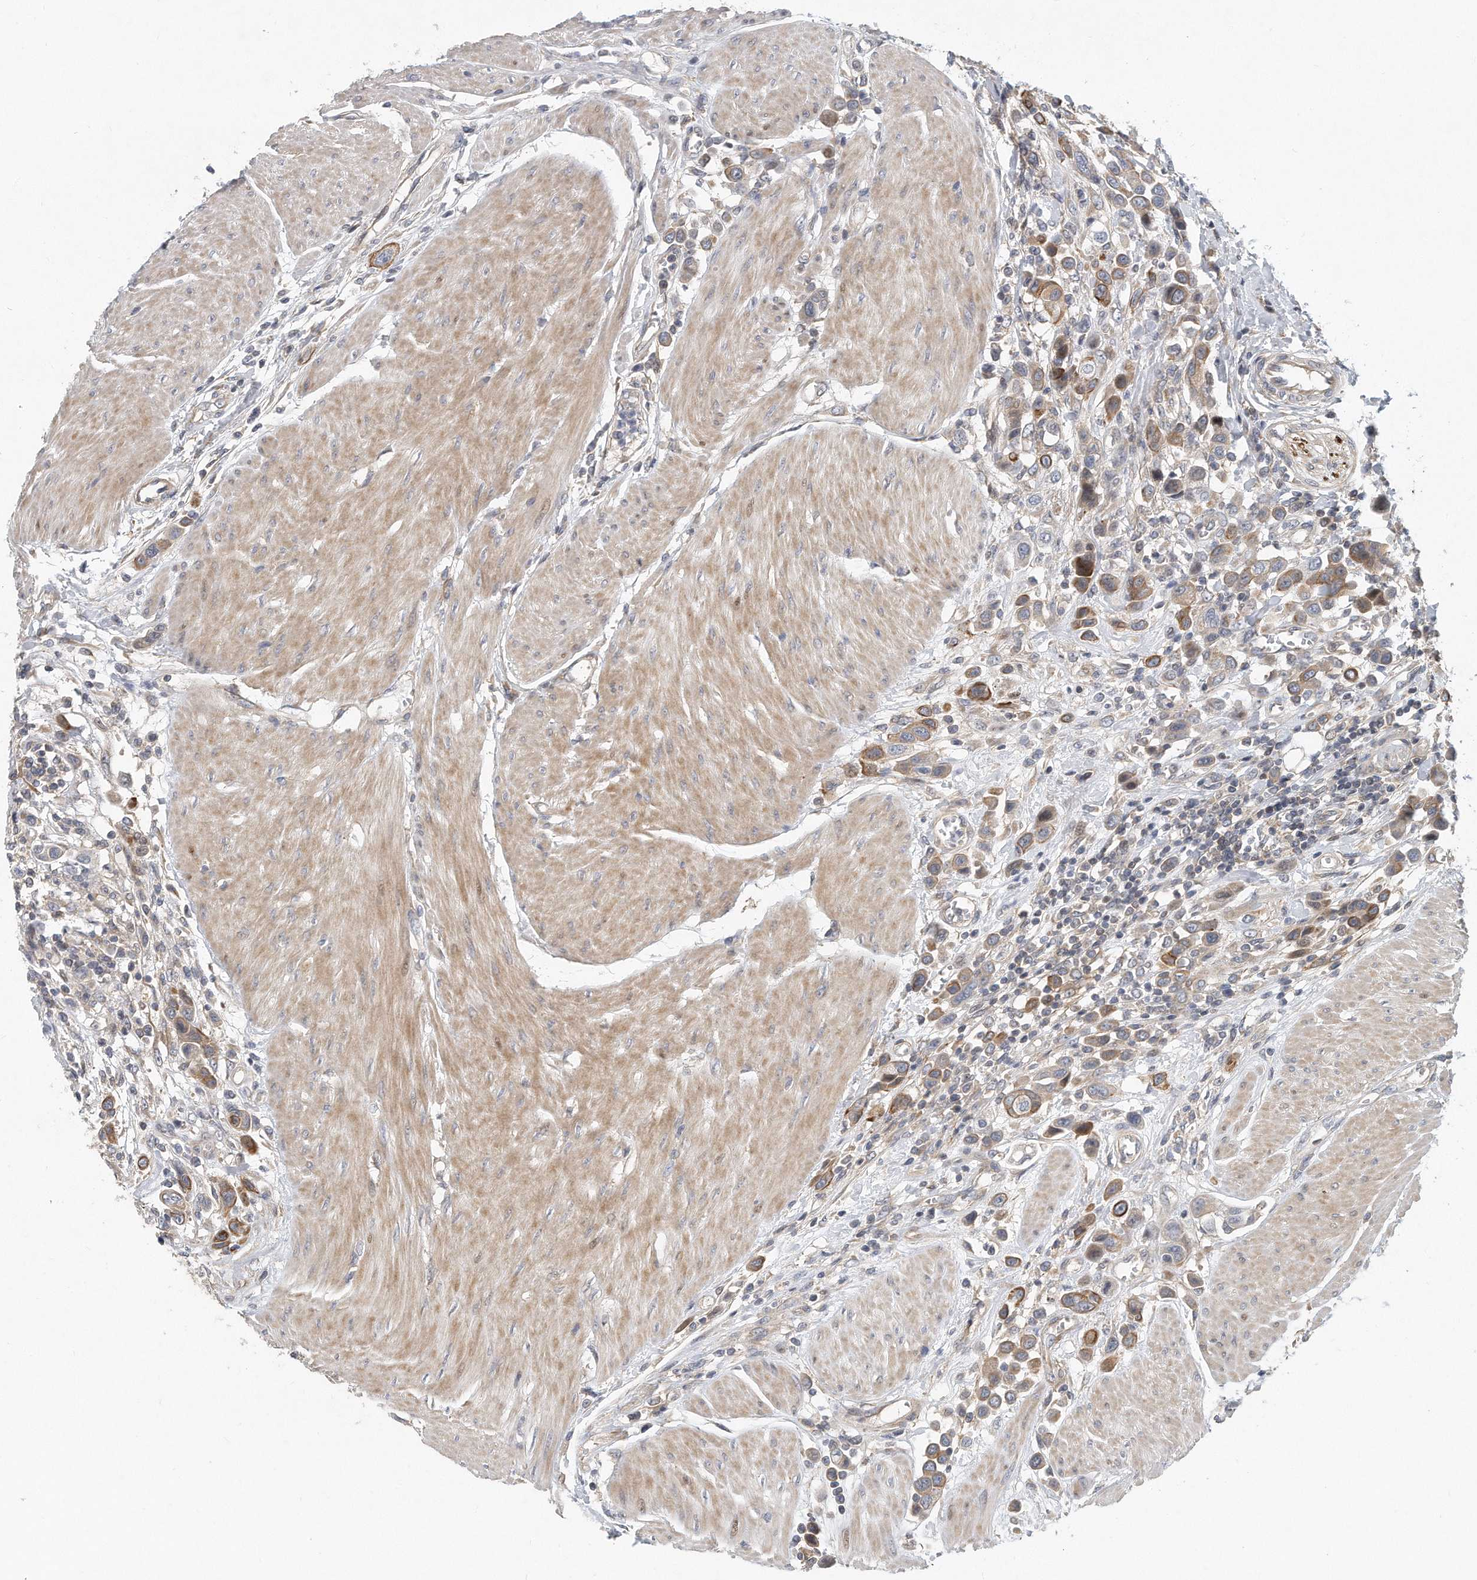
{"staining": {"intensity": "moderate", "quantity": ">75%", "location": "cytoplasmic/membranous"}, "tissue": "urothelial cancer", "cell_type": "Tumor cells", "image_type": "cancer", "snomed": [{"axis": "morphology", "description": "Urothelial carcinoma, High grade"}, {"axis": "topography", "description": "Urinary bladder"}], "caption": "This is a photomicrograph of IHC staining of urothelial cancer, which shows moderate expression in the cytoplasmic/membranous of tumor cells.", "gene": "PCDH8", "patient": {"sex": "male", "age": 50}}